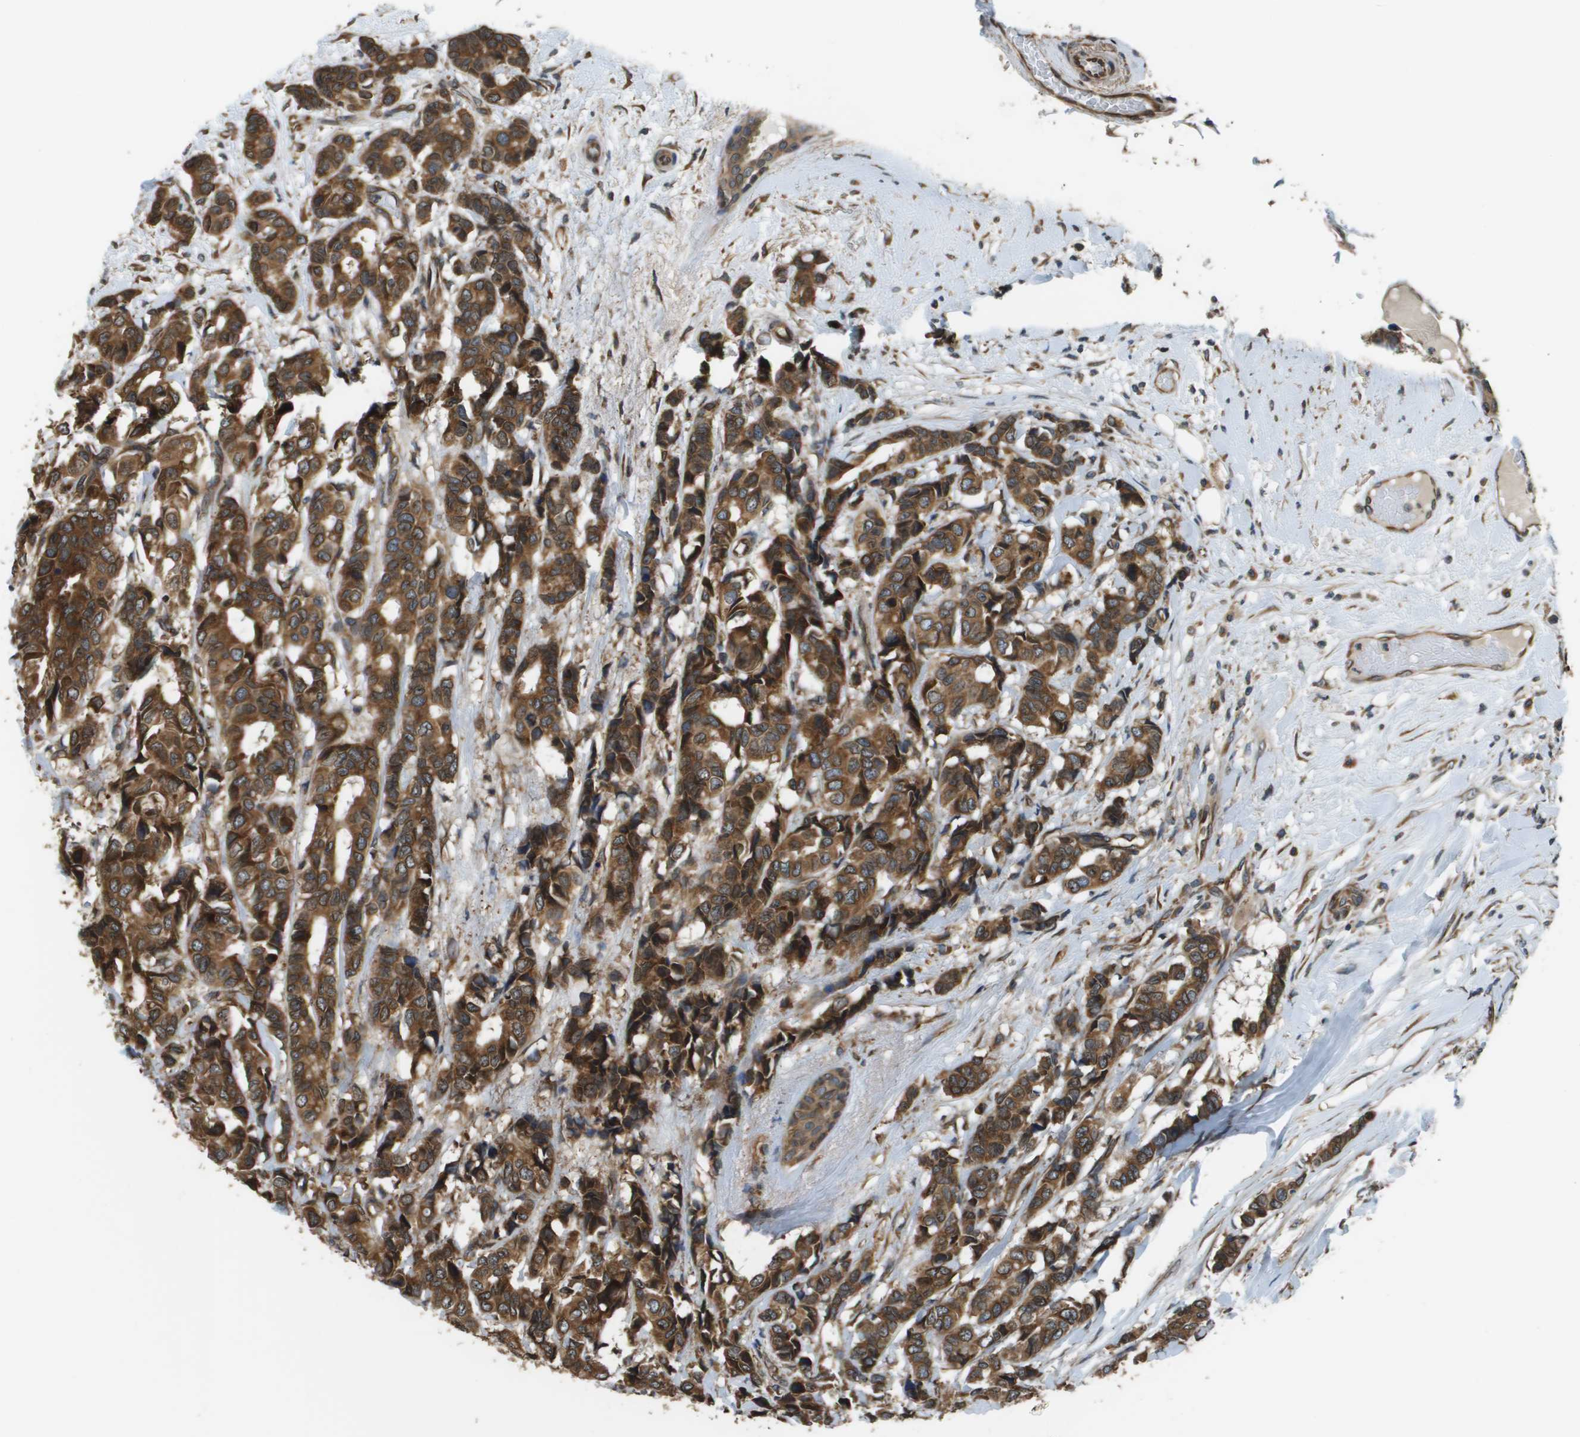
{"staining": {"intensity": "strong", "quantity": ">75%", "location": "cytoplasmic/membranous"}, "tissue": "breast cancer", "cell_type": "Tumor cells", "image_type": "cancer", "snomed": [{"axis": "morphology", "description": "Duct carcinoma"}, {"axis": "topography", "description": "Breast"}], "caption": "An image of intraductal carcinoma (breast) stained for a protein reveals strong cytoplasmic/membranous brown staining in tumor cells.", "gene": "SEC62", "patient": {"sex": "female", "age": 87}}